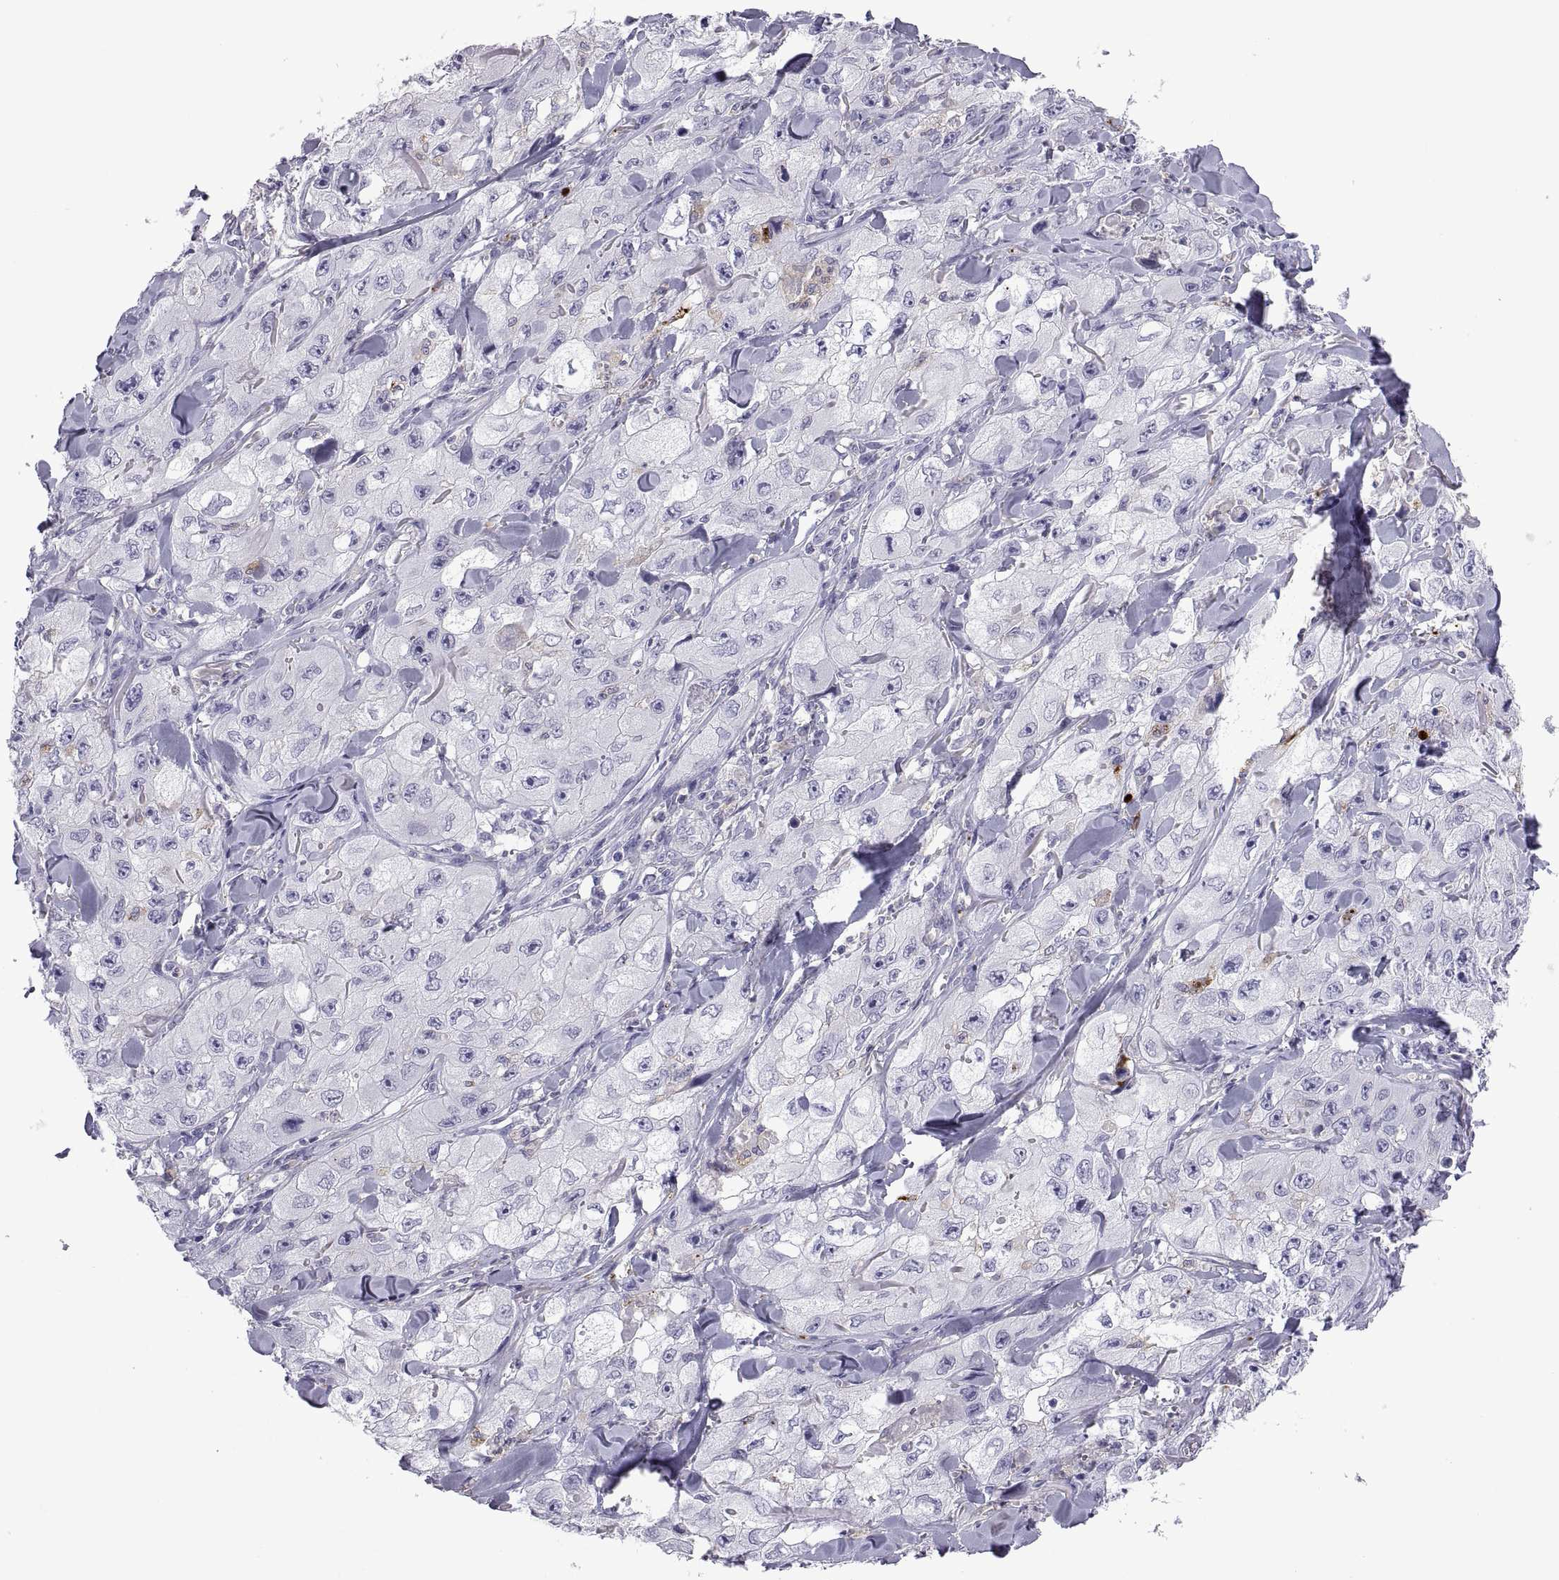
{"staining": {"intensity": "negative", "quantity": "none", "location": "none"}, "tissue": "skin cancer", "cell_type": "Tumor cells", "image_type": "cancer", "snomed": [{"axis": "morphology", "description": "Squamous cell carcinoma, NOS"}, {"axis": "topography", "description": "Skin"}, {"axis": "topography", "description": "Subcutis"}], "caption": "This is a image of immunohistochemistry (IHC) staining of skin cancer (squamous cell carcinoma), which shows no positivity in tumor cells.", "gene": "RGS19", "patient": {"sex": "male", "age": 73}}